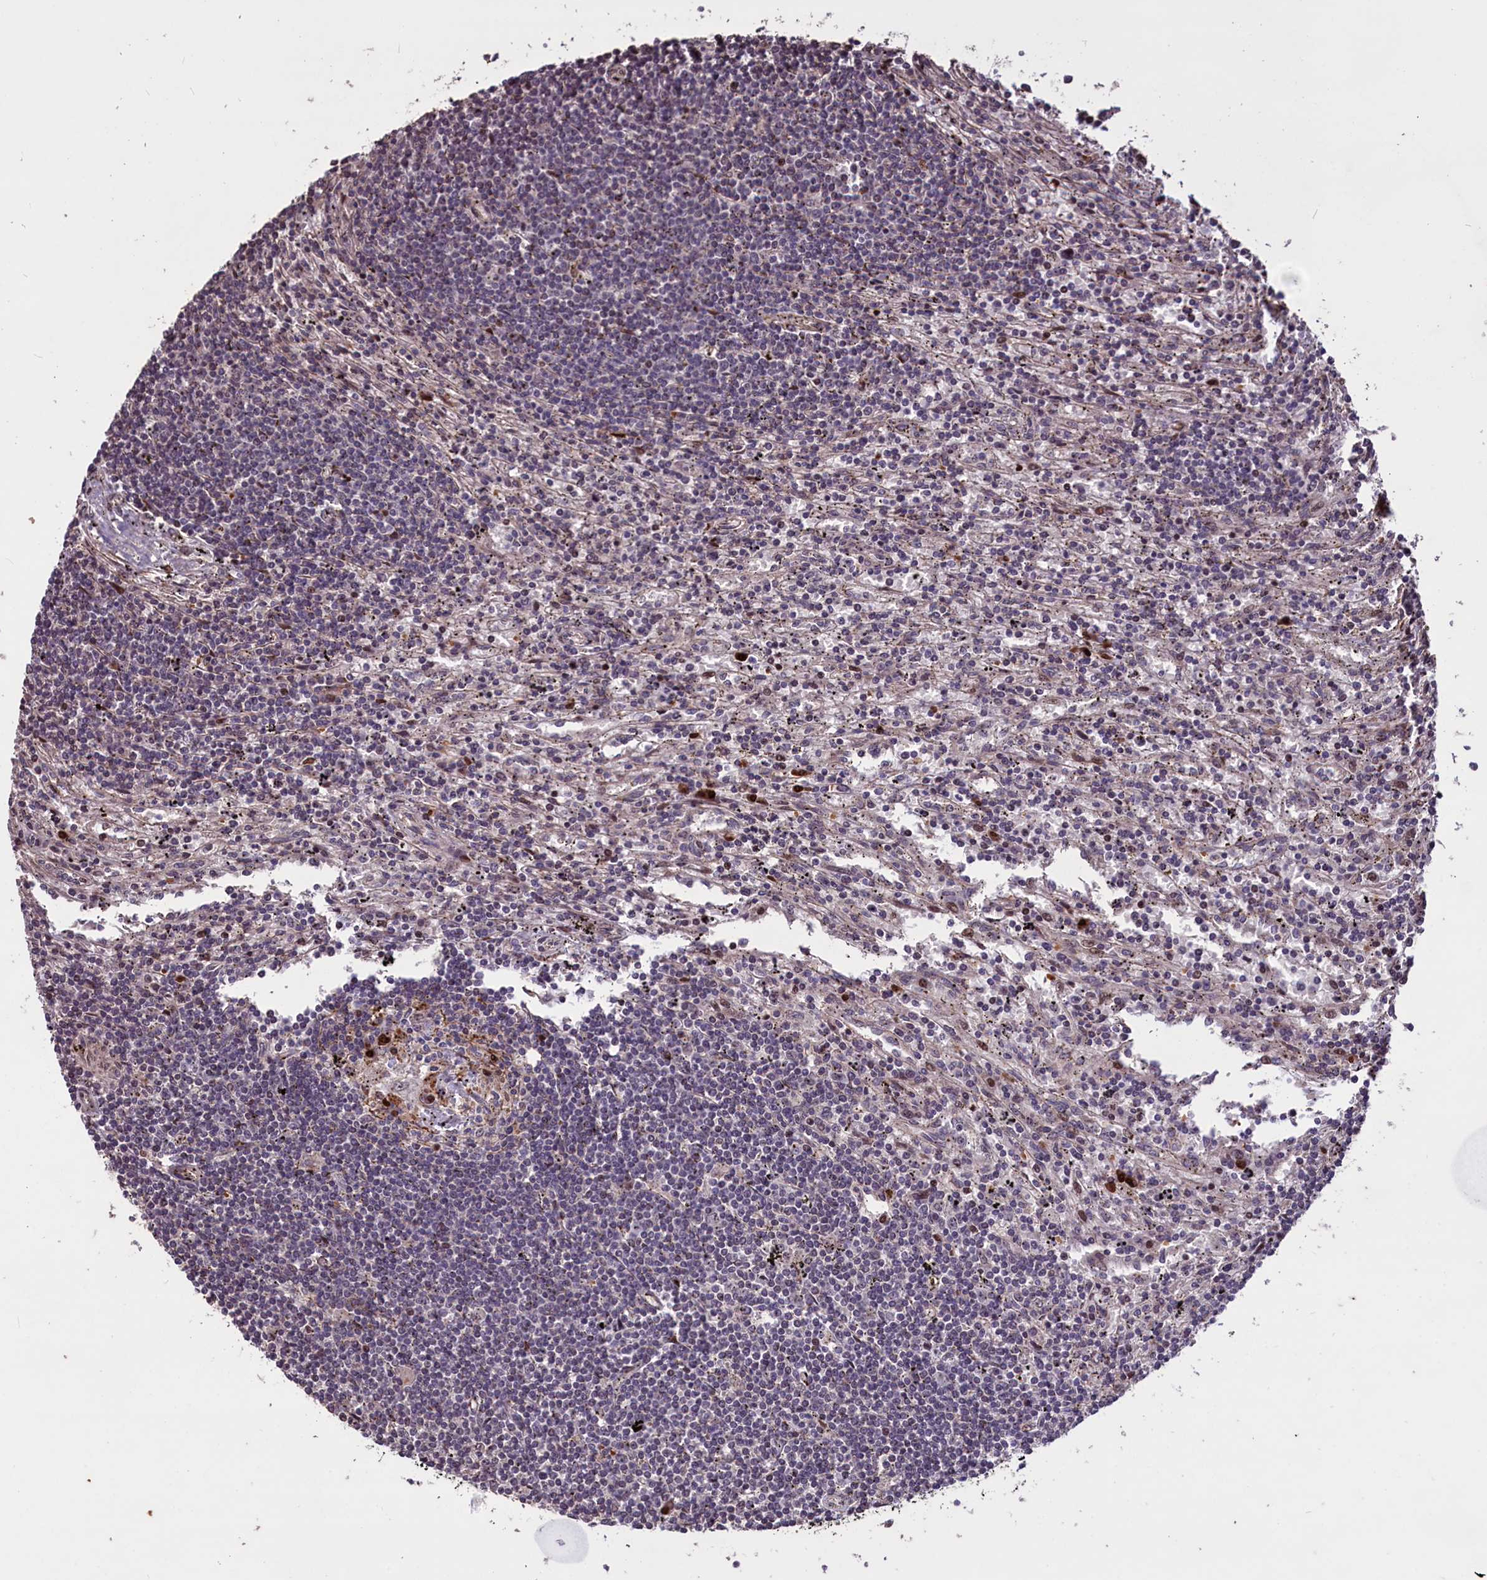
{"staining": {"intensity": "negative", "quantity": "none", "location": "none"}, "tissue": "lymphoma", "cell_type": "Tumor cells", "image_type": "cancer", "snomed": [{"axis": "morphology", "description": "Malignant lymphoma, non-Hodgkin's type, Low grade"}, {"axis": "topography", "description": "Spleen"}], "caption": "DAB immunohistochemical staining of human low-grade malignant lymphoma, non-Hodgkin's type exhibits no significant expression in tumor cells.", "gene": "SHFL", "patient": {"sex": "male", "age": 76}}